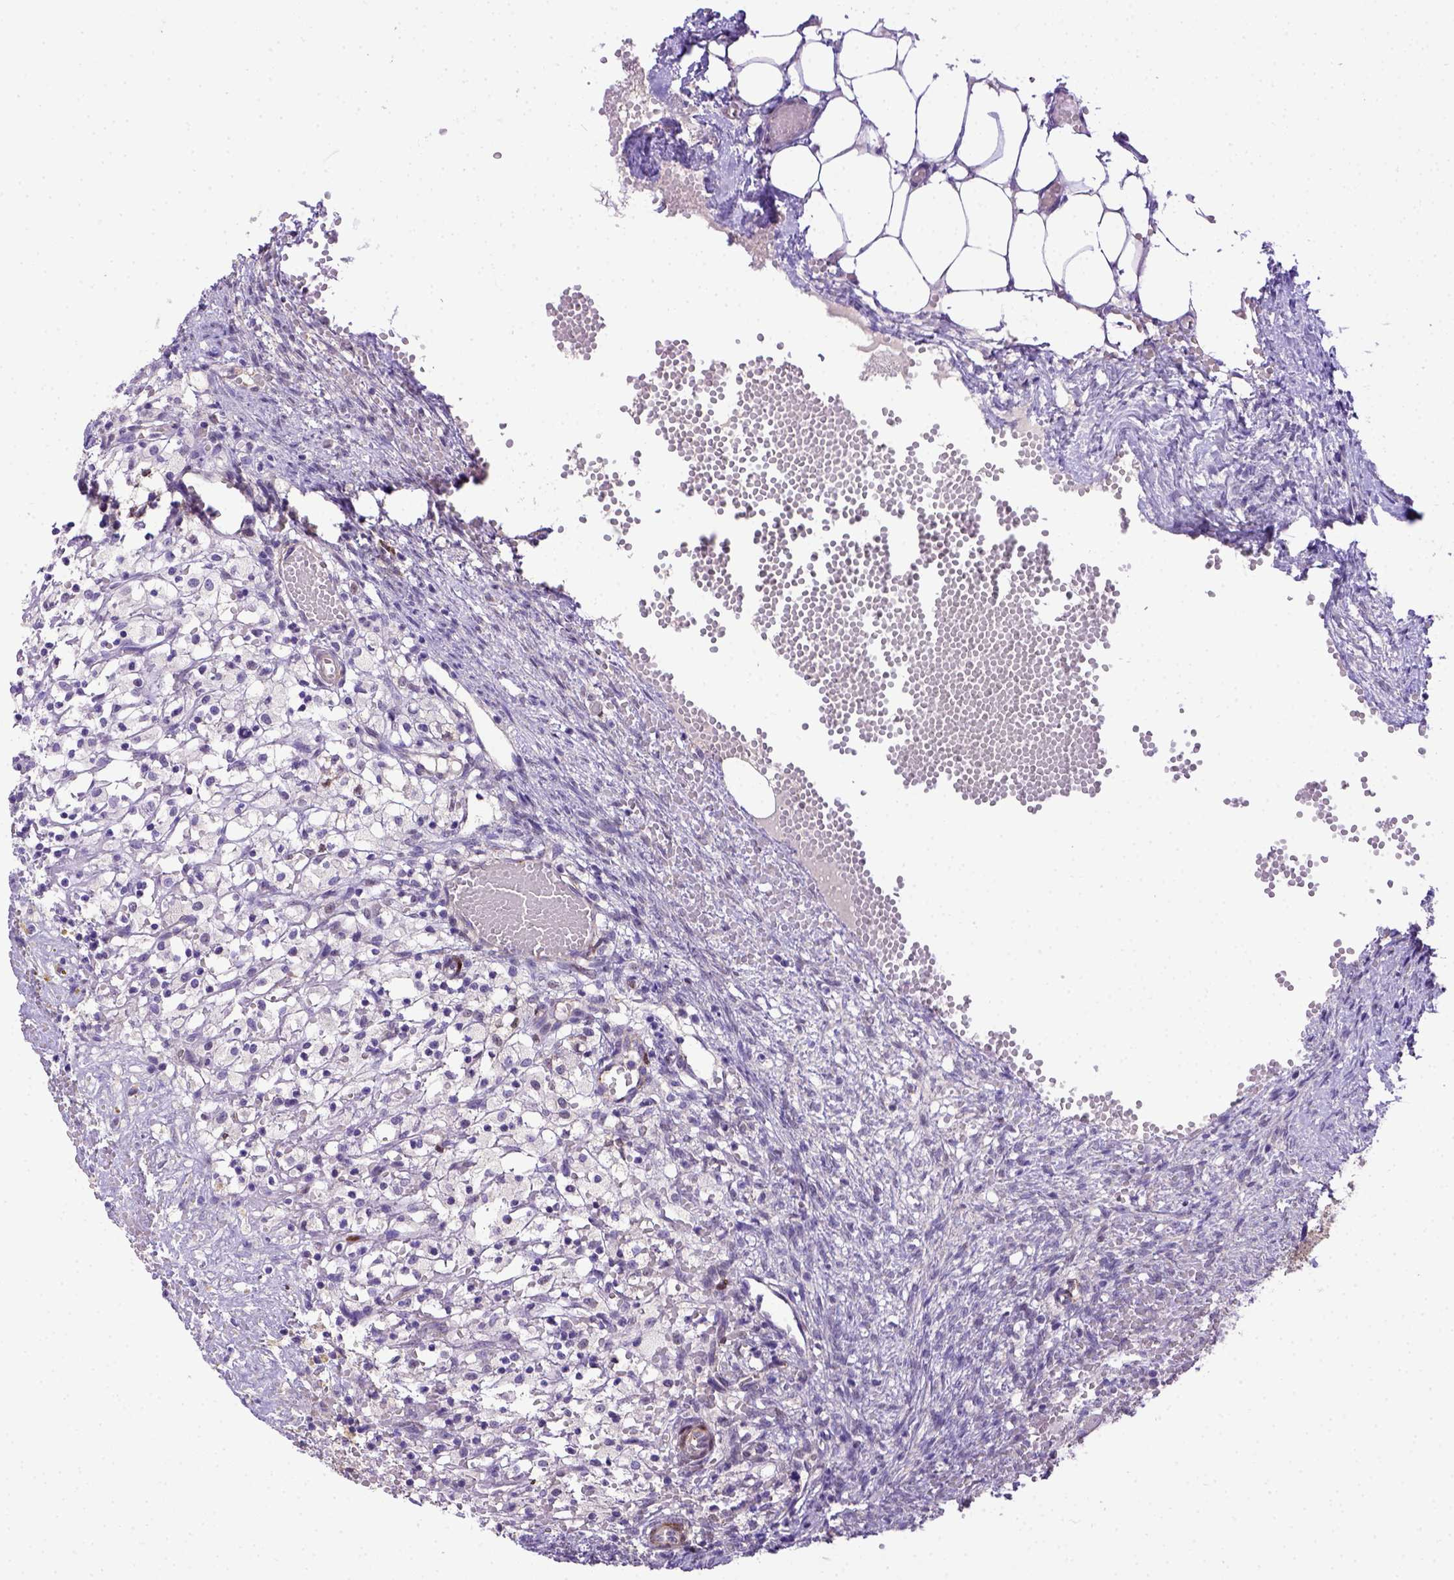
{"staining": {"intensity": "moderate", "quantity": ">75%", "location": "cytoplasmic/membranous"}, "tissue": "ovary", "cell_type": "Follicle cells", "image_type": "normal", "snomed": [{"axis": "morphology", "description": "Normal tissue, NOS"}, {"axis": "topography", "description": "Ovary"}], "caption": "Immunohistochemical staining of unremarkable human ovary shows medium levels of moderate cytoplasmic/membranous expression in approximately >75% of follicle cells. Nuclei are stained in blue.", "gene": "BTN1A1", "patient": {"sex": "female", "age": 46}}